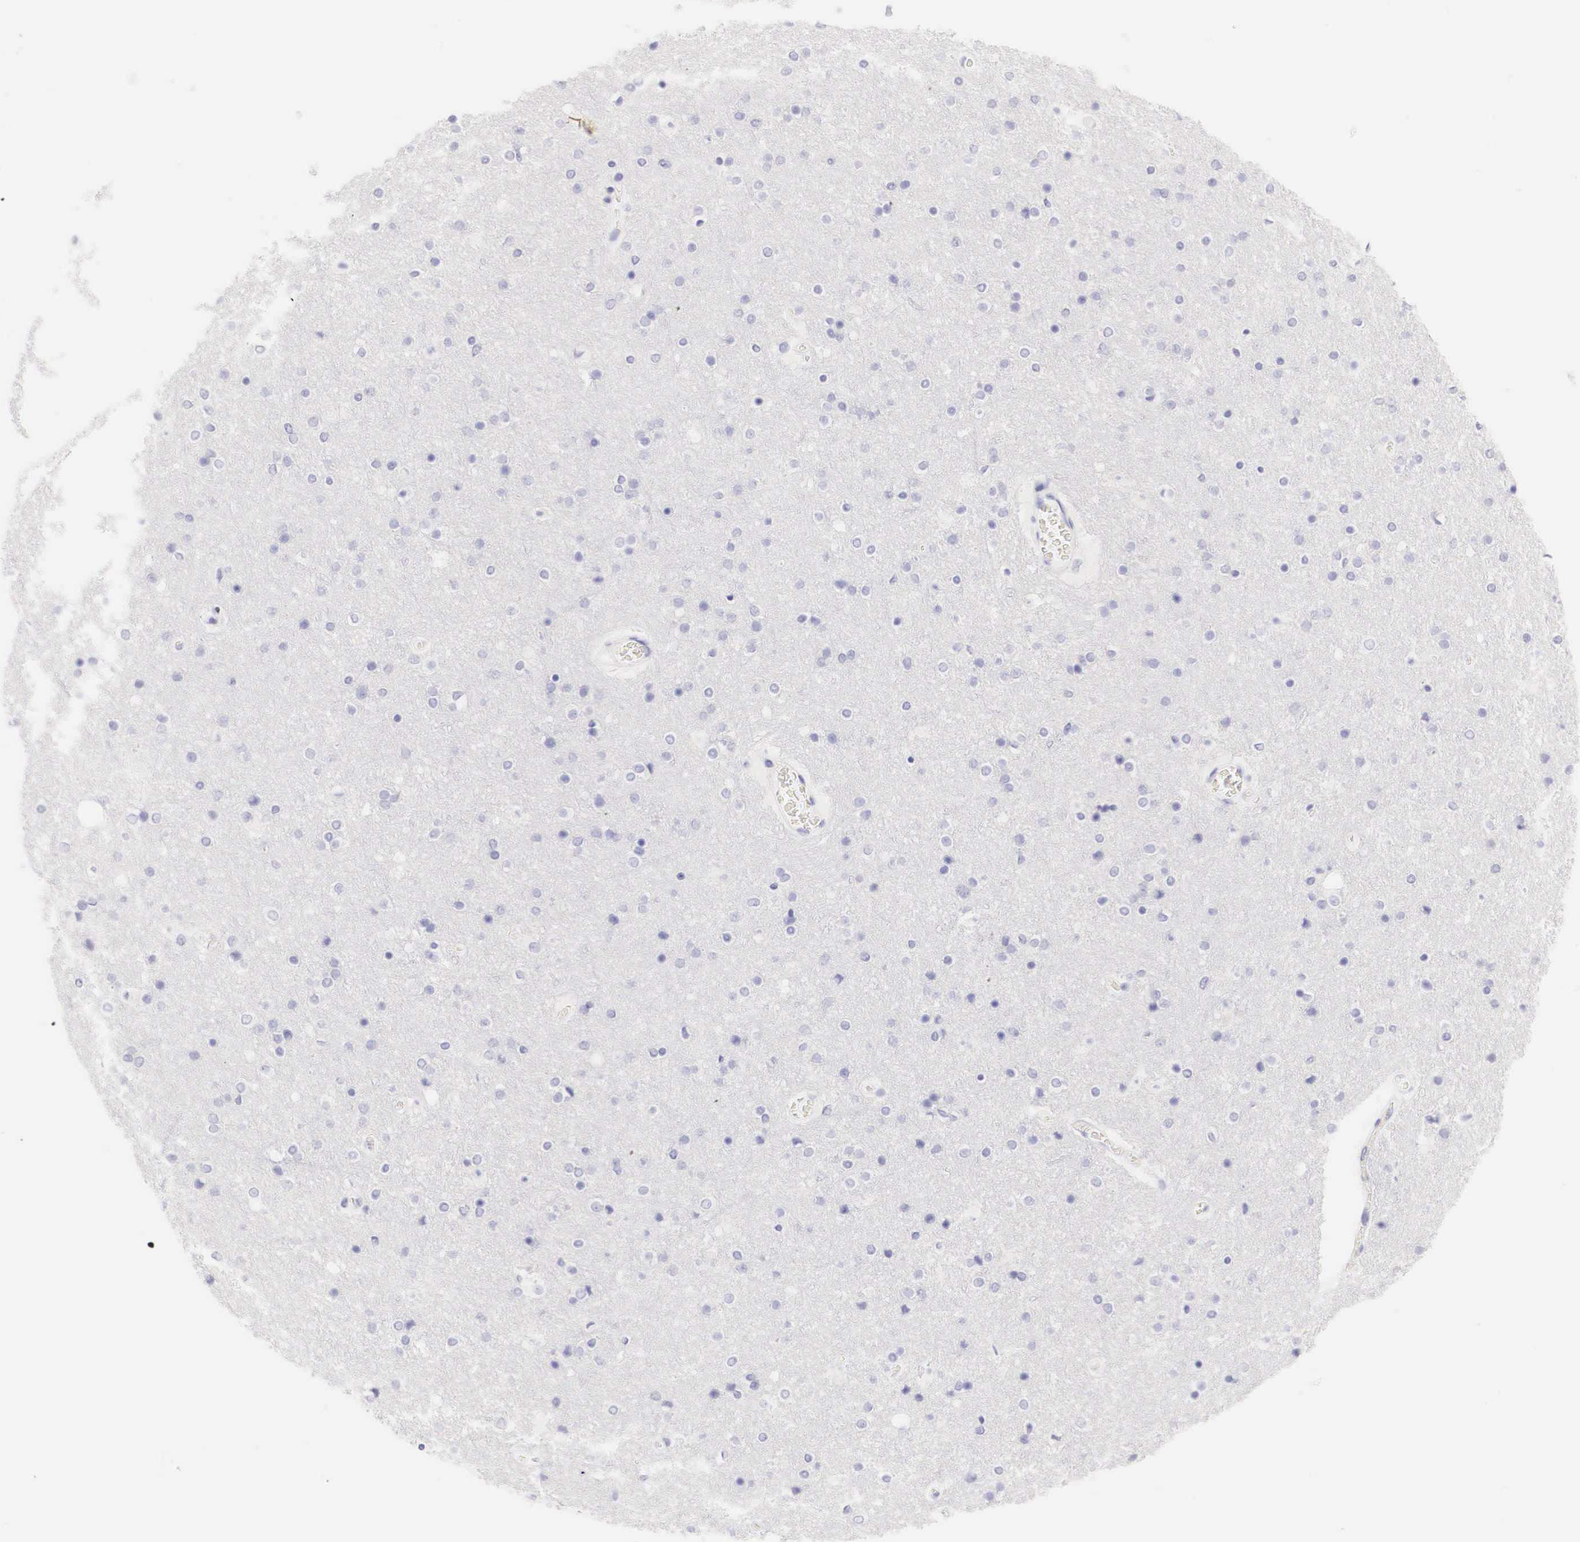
{"staining": {"intensity": "negative", "quantity": "none", "location": "none"}, "tissue": "cerebral cortex", "cell_type": "Endothelial cells", "image_type": "normal", "snomed": [{"axis": "morphology", "description": "Normal tissue, NOS"}, {"axis": "topography", "description": "Cerebral cortex"}], "caption": "This is an immunohistochemistry (IHC) histopathology image of normal cerebral cortex. There is no expression in endothelial cells.", "gene": "TYR", "patient": {"sex": "female", "age": 54}}